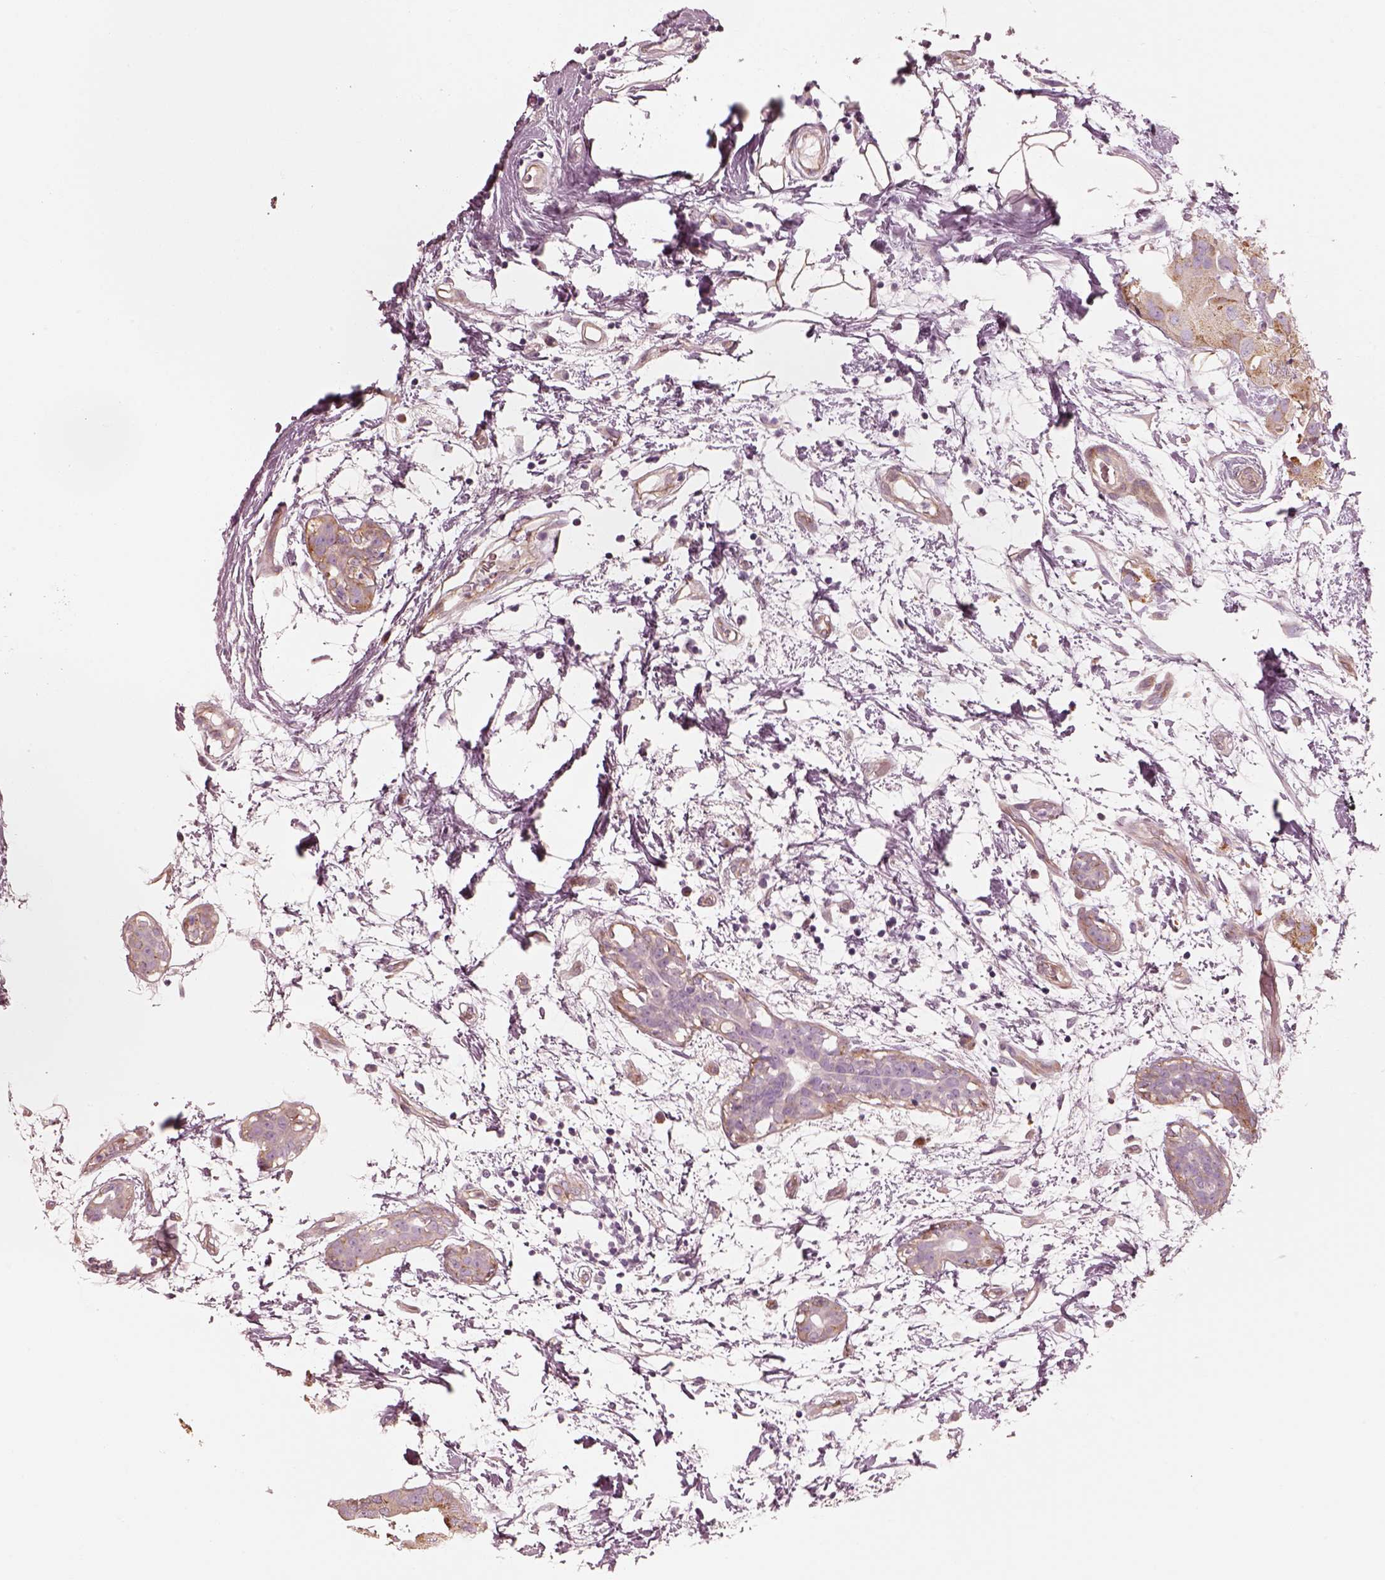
{"staining": {"intensity": "weak", "quantity": "25%-75%", "location": "cytoplasmic/membranous"}, "tissue": "breast cancer", "cell_type": "Tumor cells", "image_type": "cancer", "snomed": [{"axis": "morphology", "description": "Normal tissue, NOS"}, {"axis": "morphology", "description": "Duct carcinoma"}, {"axis": "topography", "description": "Breast"}], "caption": "IHC staining of breast cancer (invasive ductal carcinoma), which reveals low levels of weak cytoplasmic/membranous expression in approximately 25%-75% of tumor cells indicating weak cytoplasmic/membranous protein expression. The staining was performed using DAB (brown) for protein detection and nuclei were counterstained in hematoxylin (blue).", "gene": "CRYM", "patient": {"sex": "female", "age": 40}}